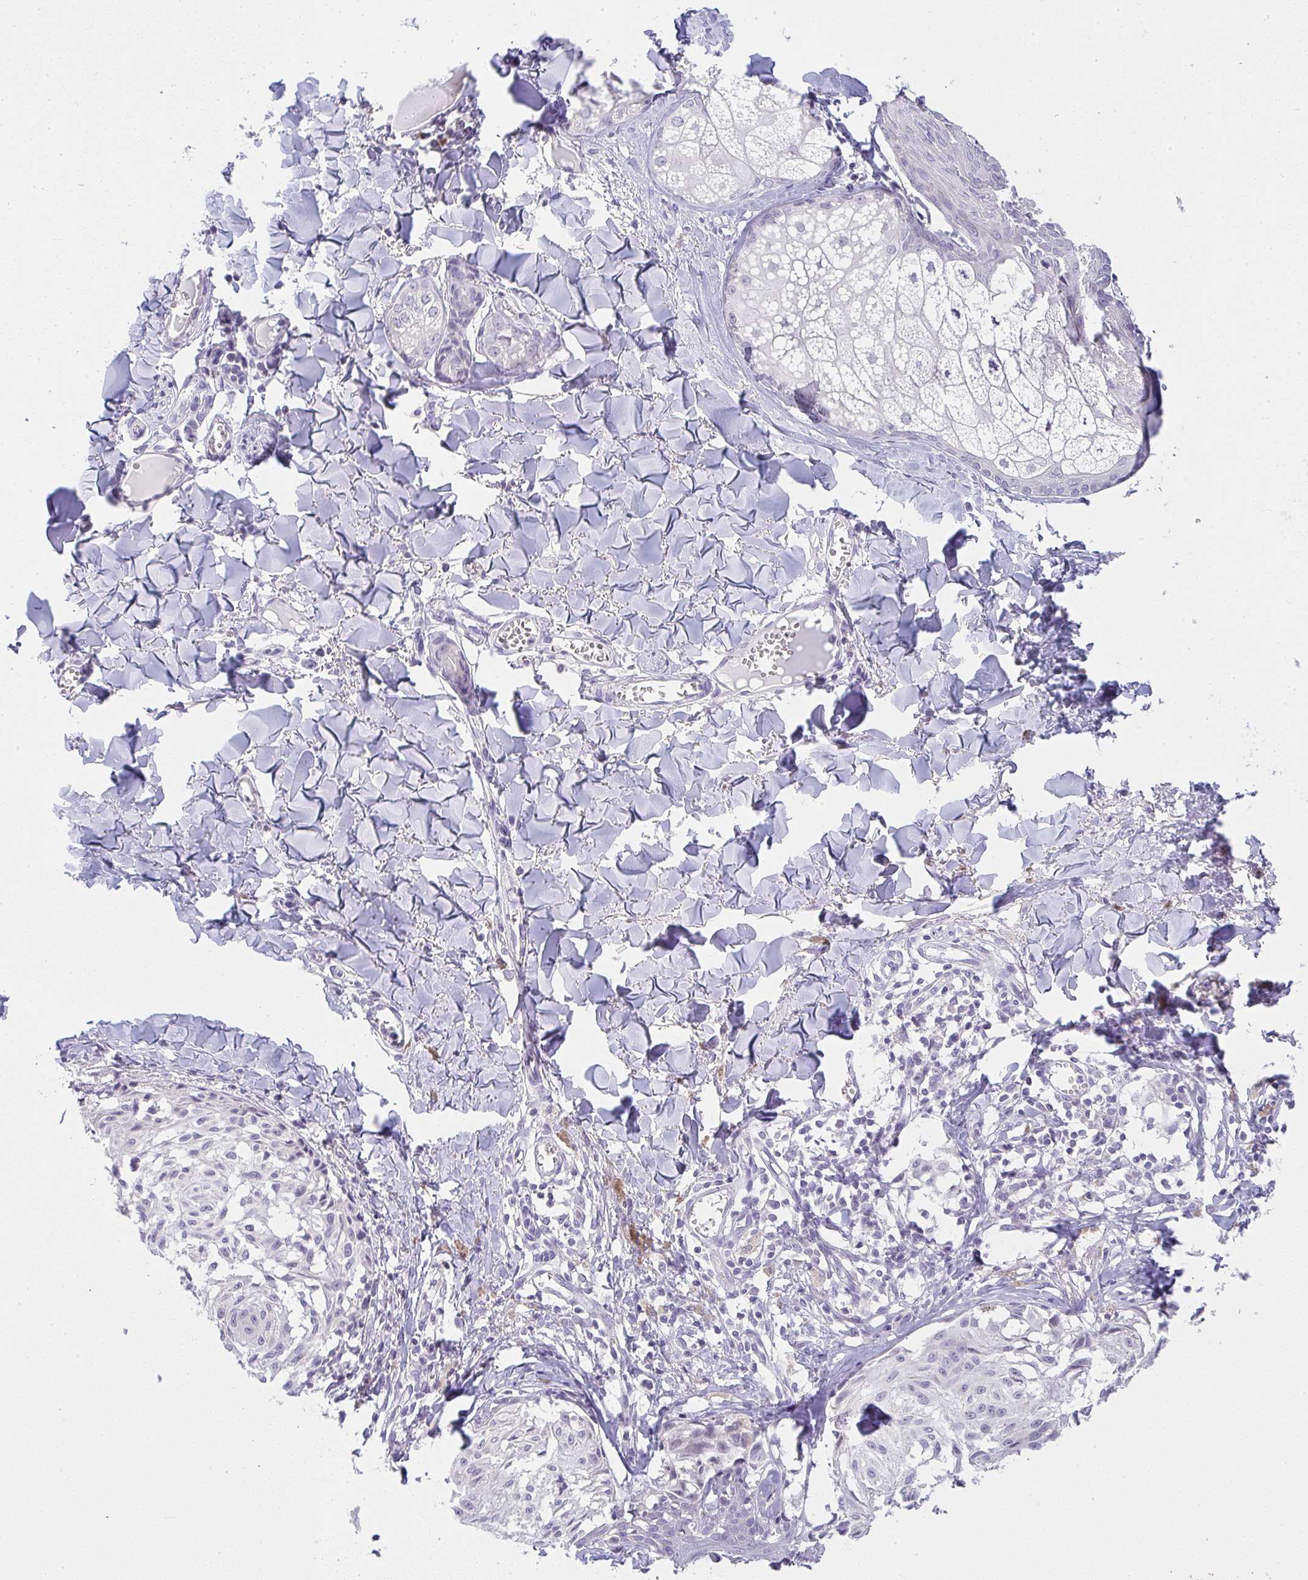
{"staining": {"intensity": "negative", "quantity": "none", "location": "none"}, "tissue": "melanoma", "cell_type": "Tumor cells", "image_type": "cancer", "snomed": [{"axis": "morphology", "description": "Malignant melanoma, NOS"}, {"axis": "topography", "description": "Skin"}], "caption": "Immunohistochemical staining of malignant melanoma exhibits no significant staining in tumor cells.", "gene": "CACNA1S", "patient": {"sex": "female", "age": 43}}